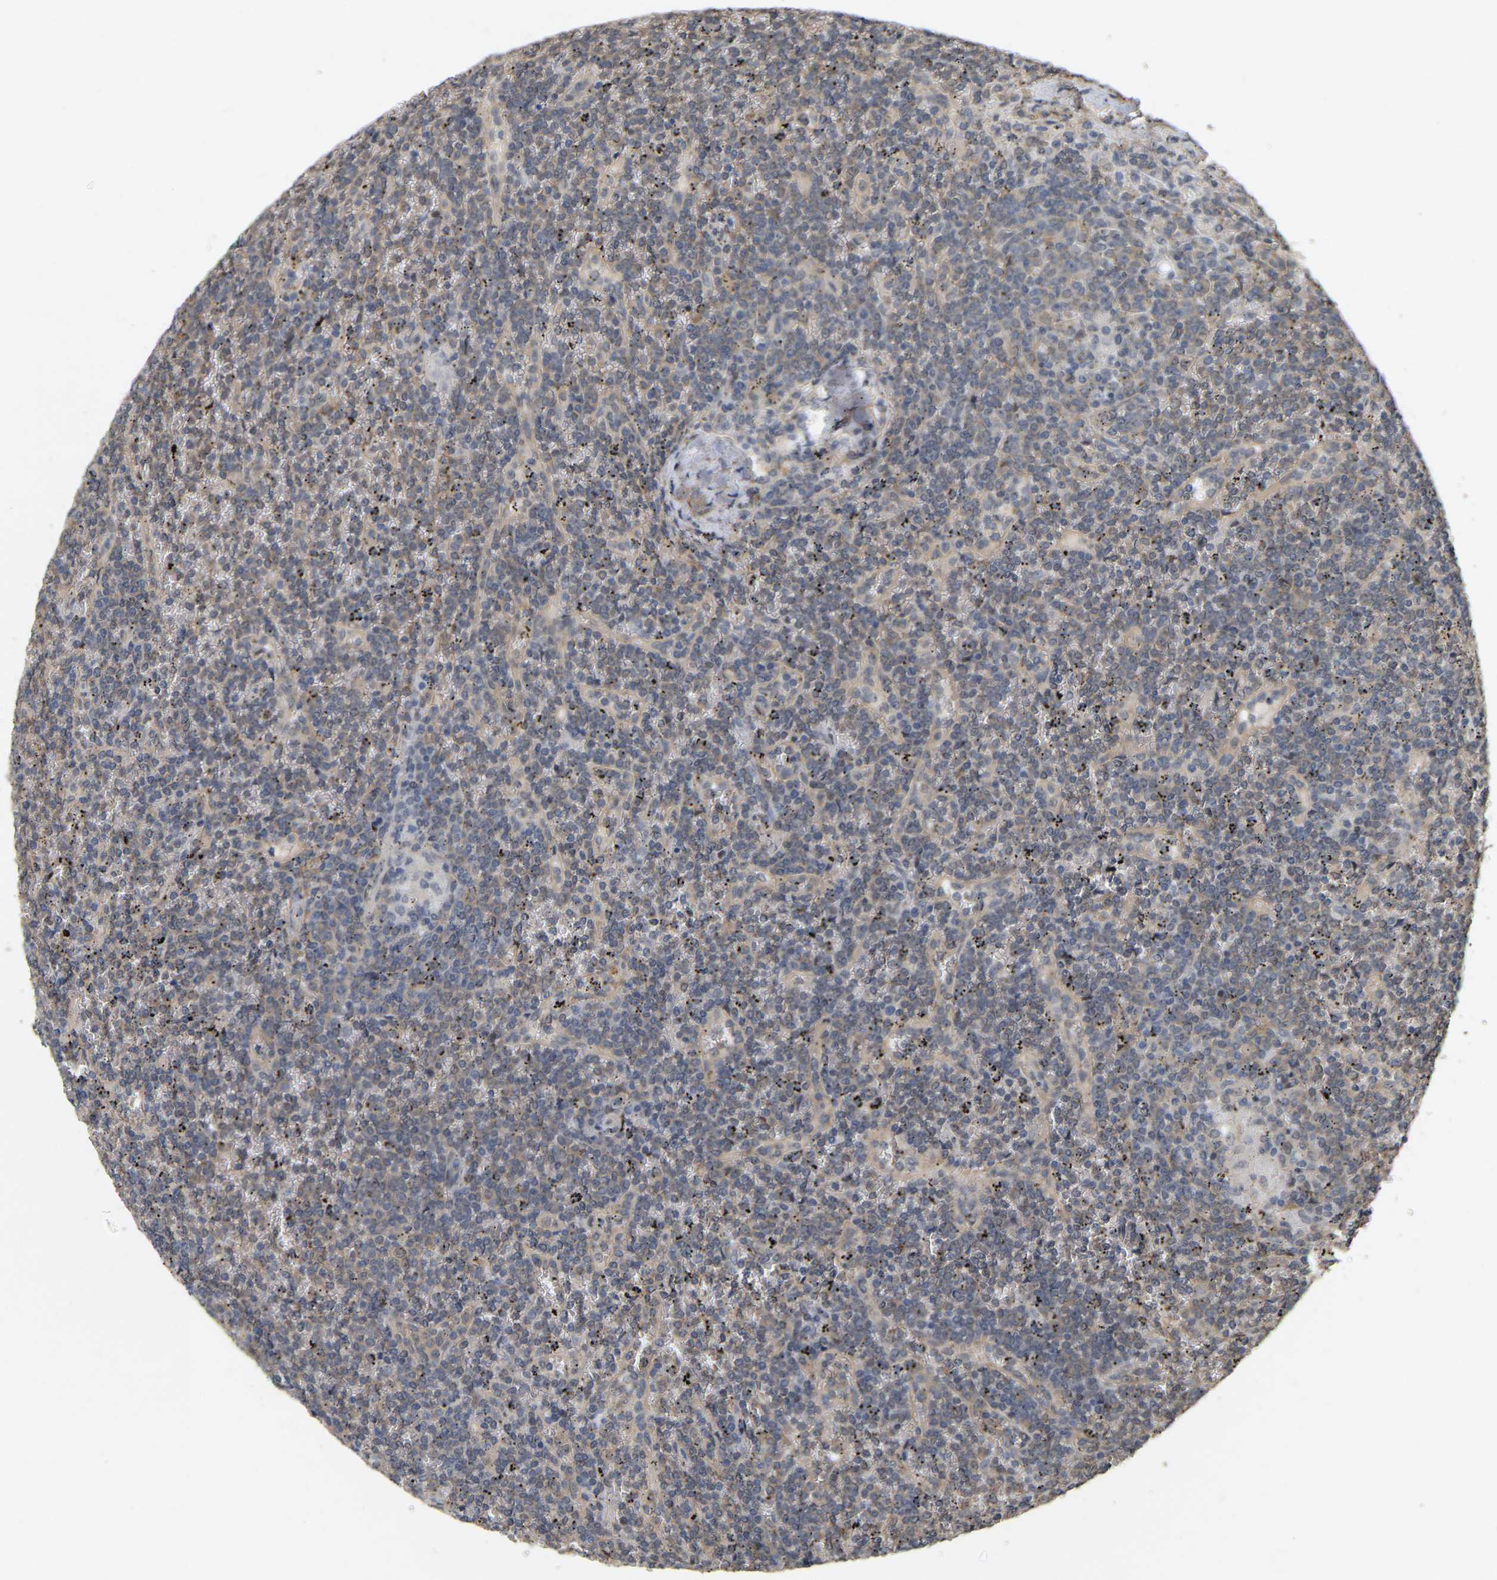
{"staining": {"intensity": "weak", "quantity": ">75%", "location": "cytoplasmic/membranous"}, "tissue": "lymphoma", "cell_type": "Tumor cells", "image_type": "cancer", "snomed": [{"axis": "morphology", "description": "Malignant lymphoma, non-Hodgkin's type, Low grade"}, {"axis": "topography", "description": "Spleen"}], "caption": "Immunohistochemical staining of lymphoma demonstrates weak cytoplasmic/membranous protein staining in about >75% of tumor cells.", "gene": "RUVBL1", "patient": {"sex": "female", "age": 19}}